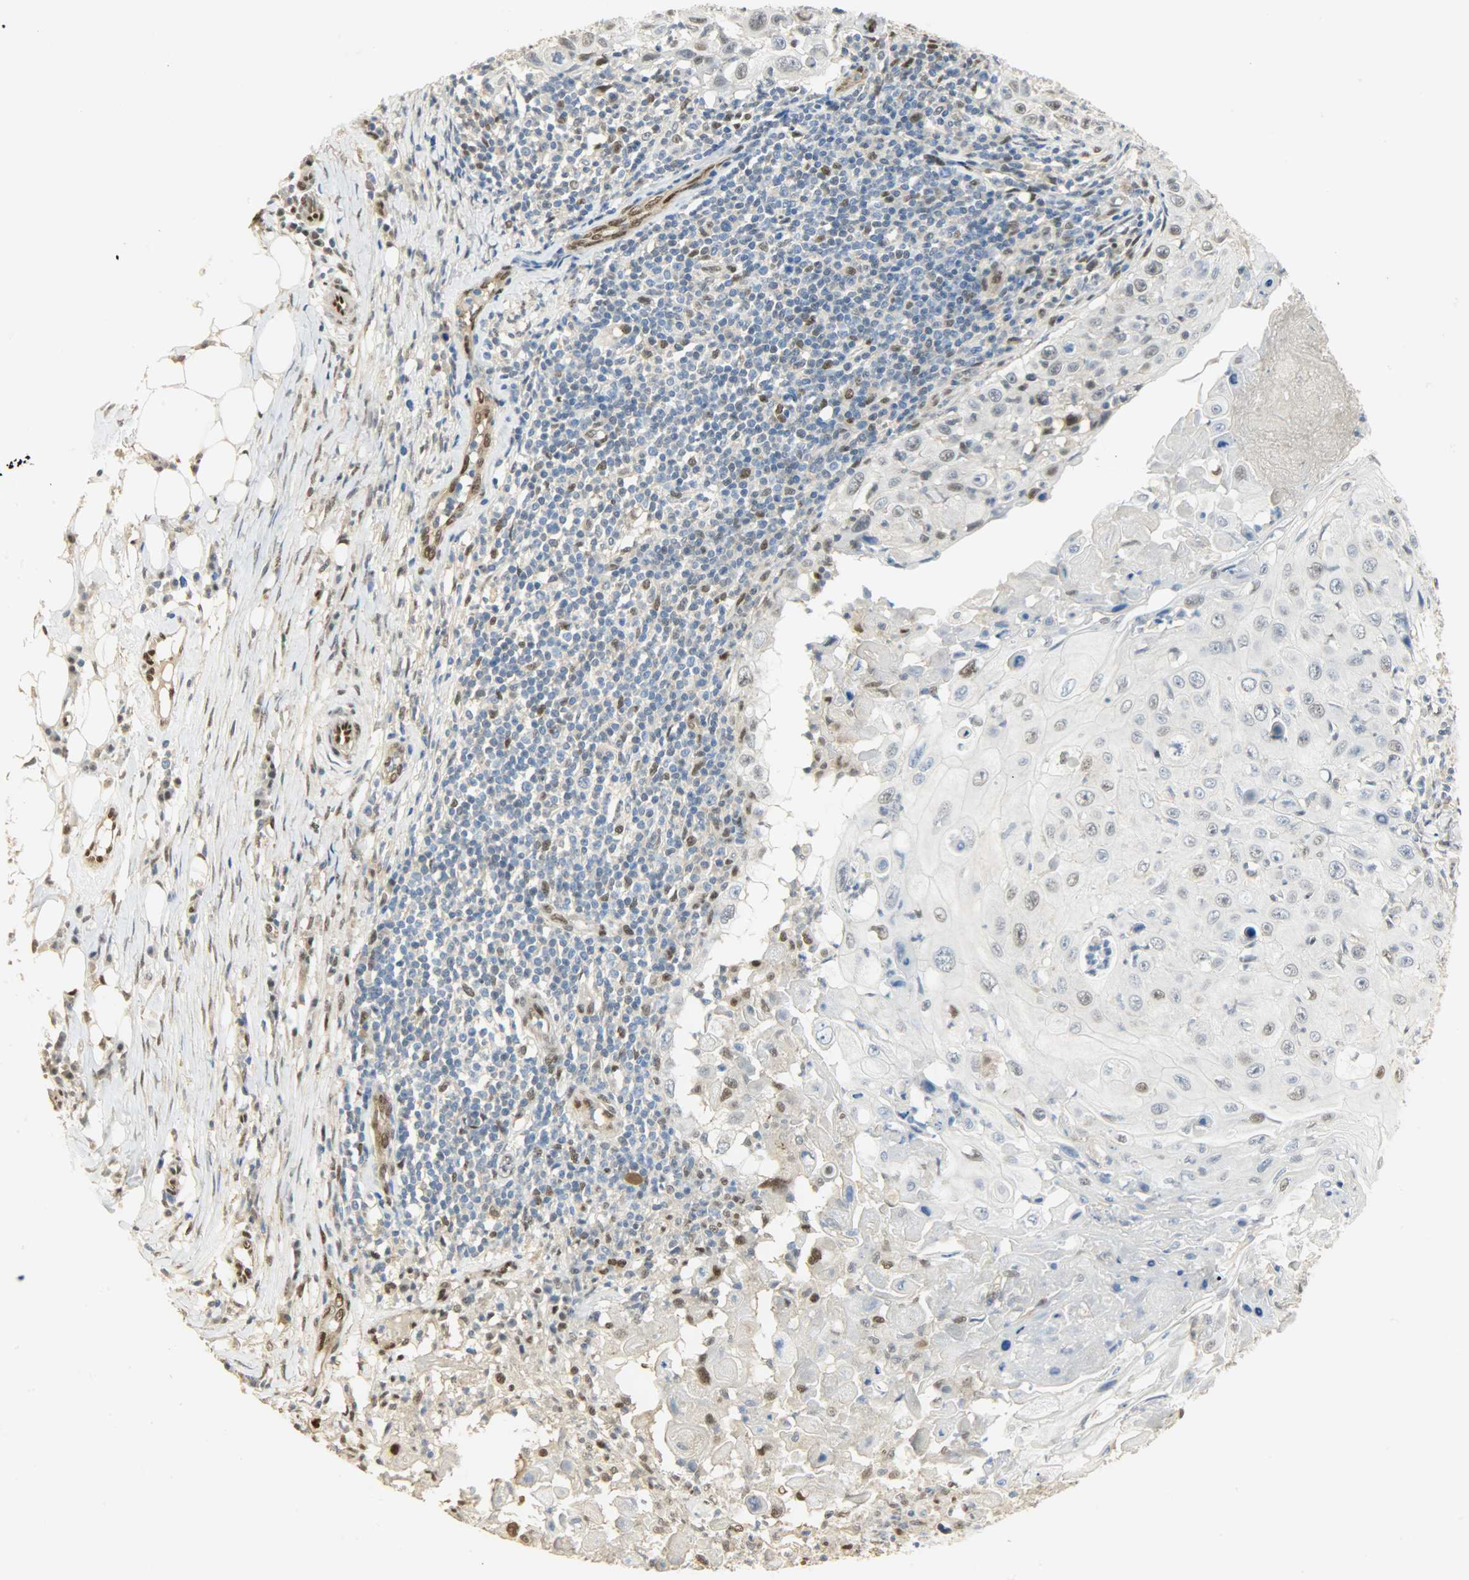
{"staining": {"intensity": "moderate", "quantity": "<25%", "location": "nuclear"}, "tissue": "skin cancer", "cell_type": "Tumor cells", "image_type": "cancer", "snomed": [{"axis": "morphology", "description": "Squamous cell carcinoma, NOS"}, {"axis": "topography", "description": "Skin"}], "caption": "Skin squamous cell carcinoma stained with a brown dye demonstrates moderate nuclear positive expression in approximately <25% of tumor cells.", "gene": "NPEPL1", "patient": {"sex": "male", "age": 86}}